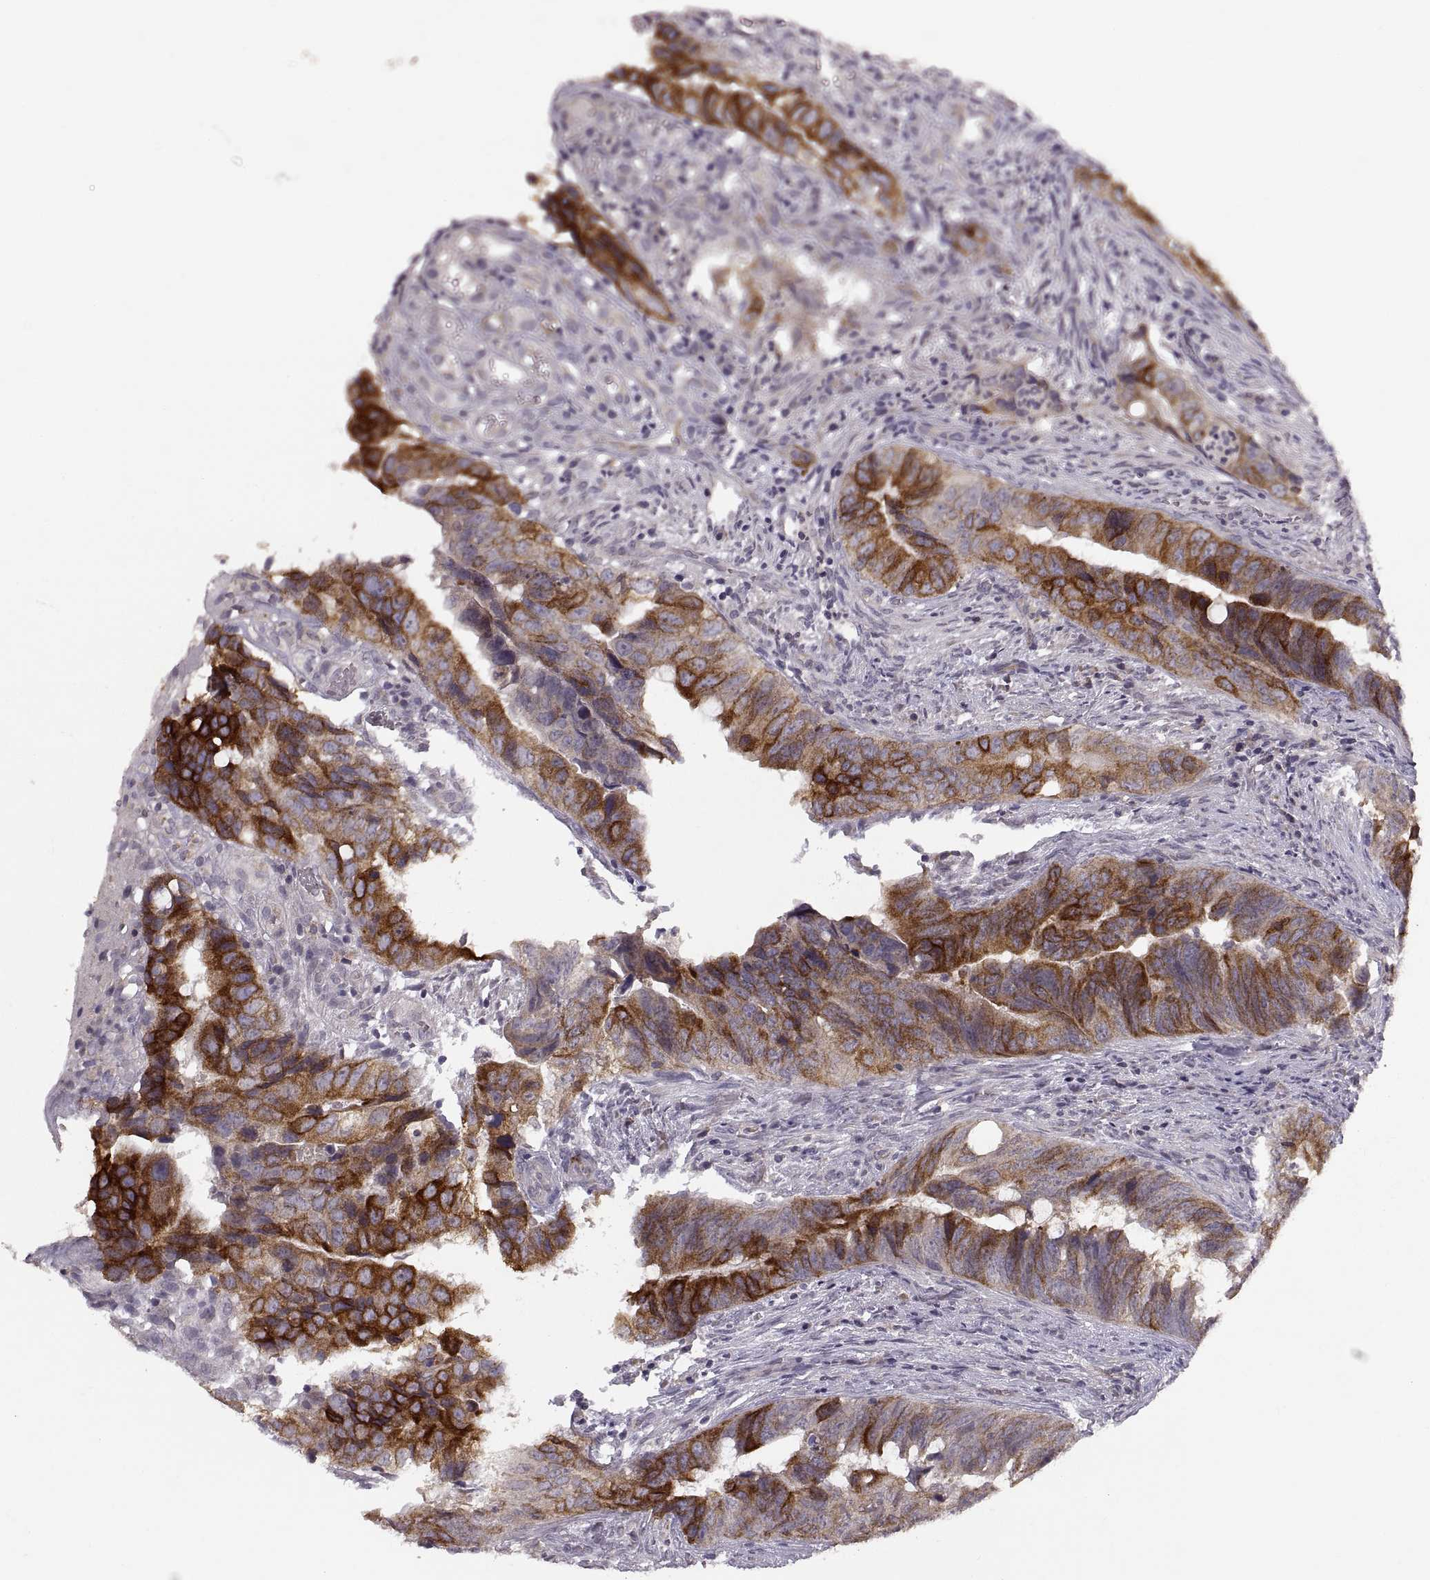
{"staining": {"intensity": "strong", "quantity": "25%-75%", "location": "cytoplasmic/membranous"}, "tissue": "colorectal cancer", "cell_type": "Tumor cells", "image_type": "cancer", "snomed": [{"axis": "morphology", "description": "Adenocarcinoma, NOS"}, {"axis": "topography", "description": "Colon"}], "caption": "DAB immunohistochemical staining of colorectal adenocarcinoma demonstrates strong cytoplasmic/membranous protein expression in about 25%-75% of tumor cells.", "gene": "HMGCR", "patient": {"sex": "female", "age": 82}}